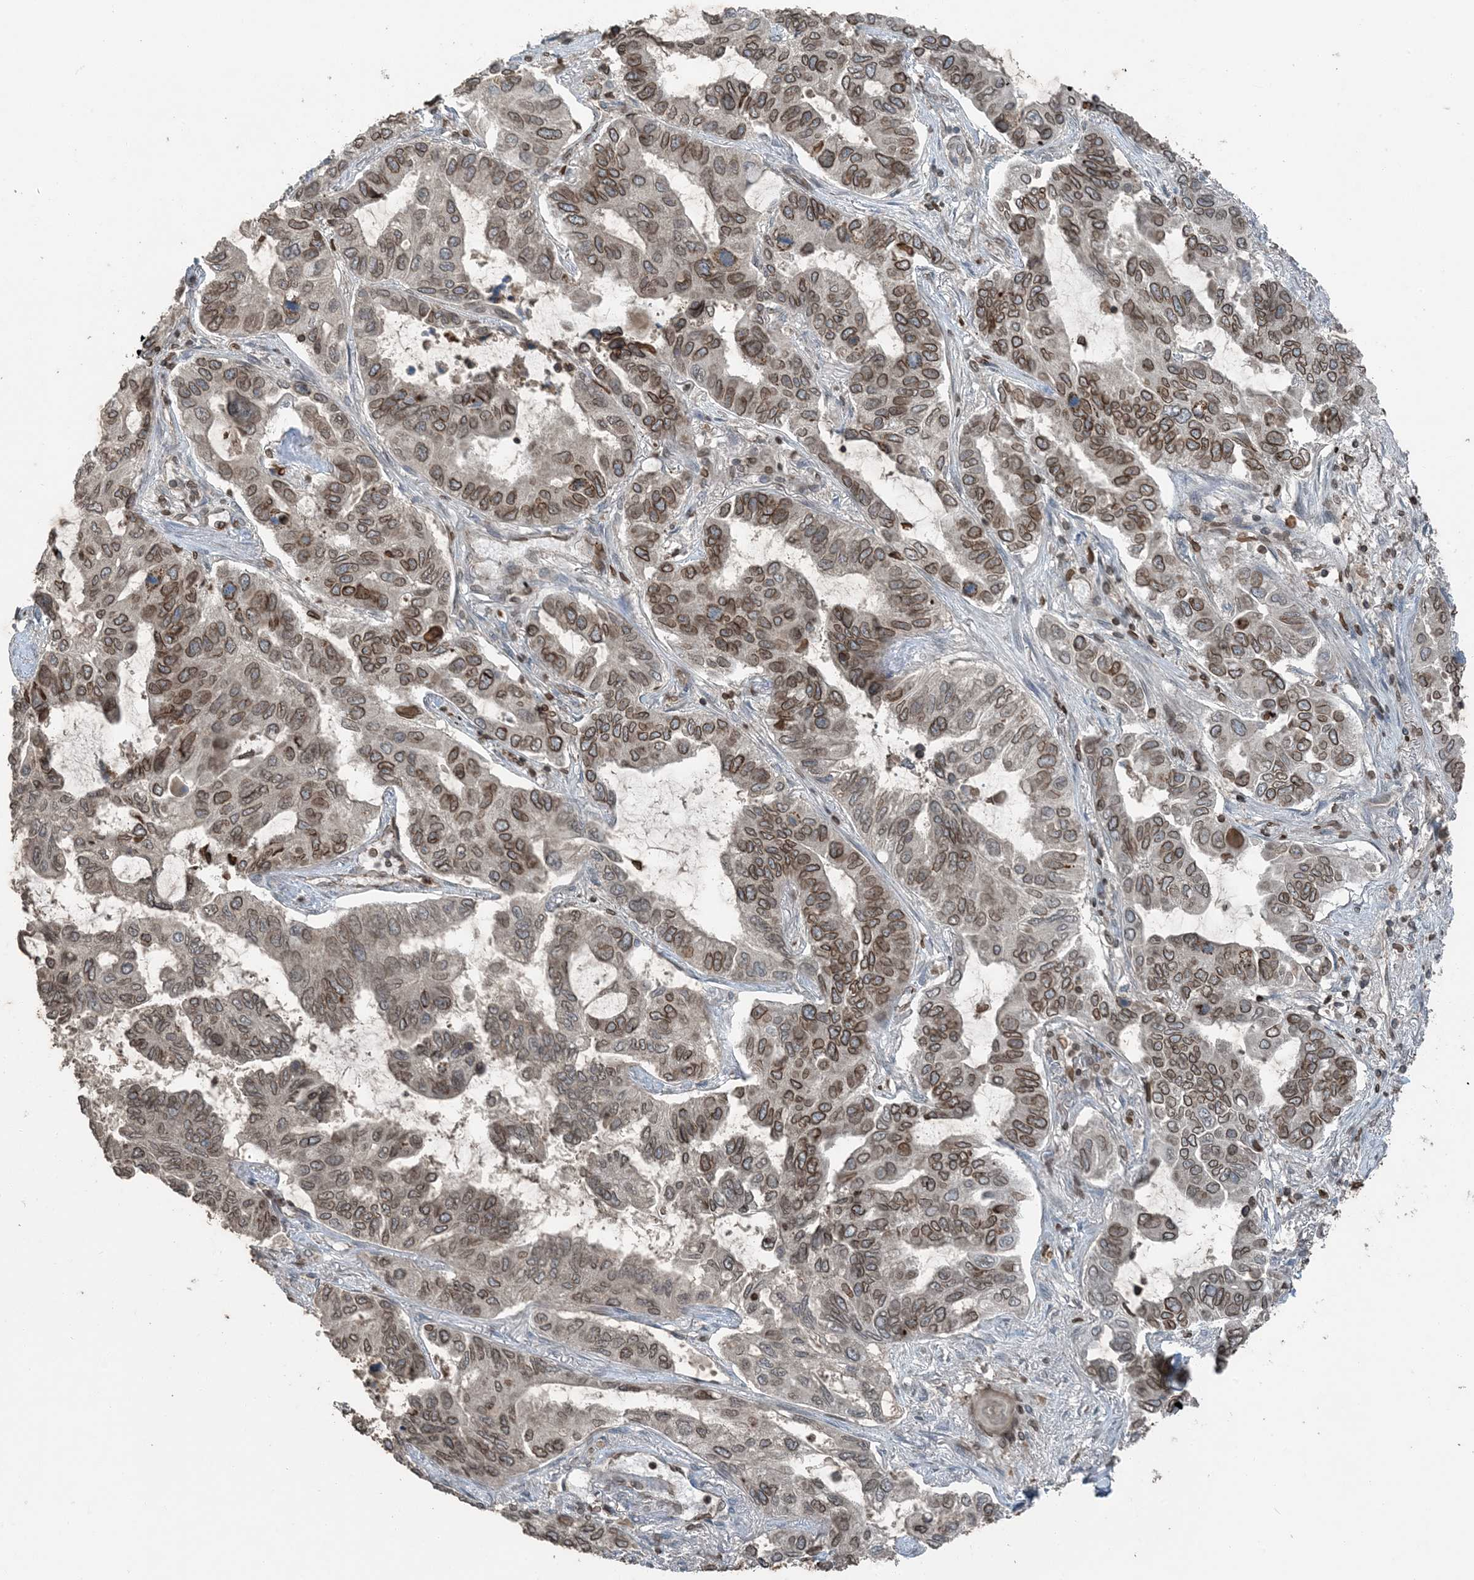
{"staining": {"intensity": "moderate", "quantity": ">75%", "location": "cytoplasmic/membranous,nuclear"}, "tissue": "lung cancer", "cell_type": "Tumor cells", "image_type": "cancer", "snomed": [{"axis": "morphology", "description": "Adenocarcinoma, NOS"}, {"axis": "topography", "description": "Lung"}], "caption": "The immunohistochemical stain shows moderate cytoplasmic/membranous and nuclear positivity in tumor cells of lung adenocarcinoma tissue.", "gene": "ZFAND2B", "patient": {"sex": "male", "age": 64}}